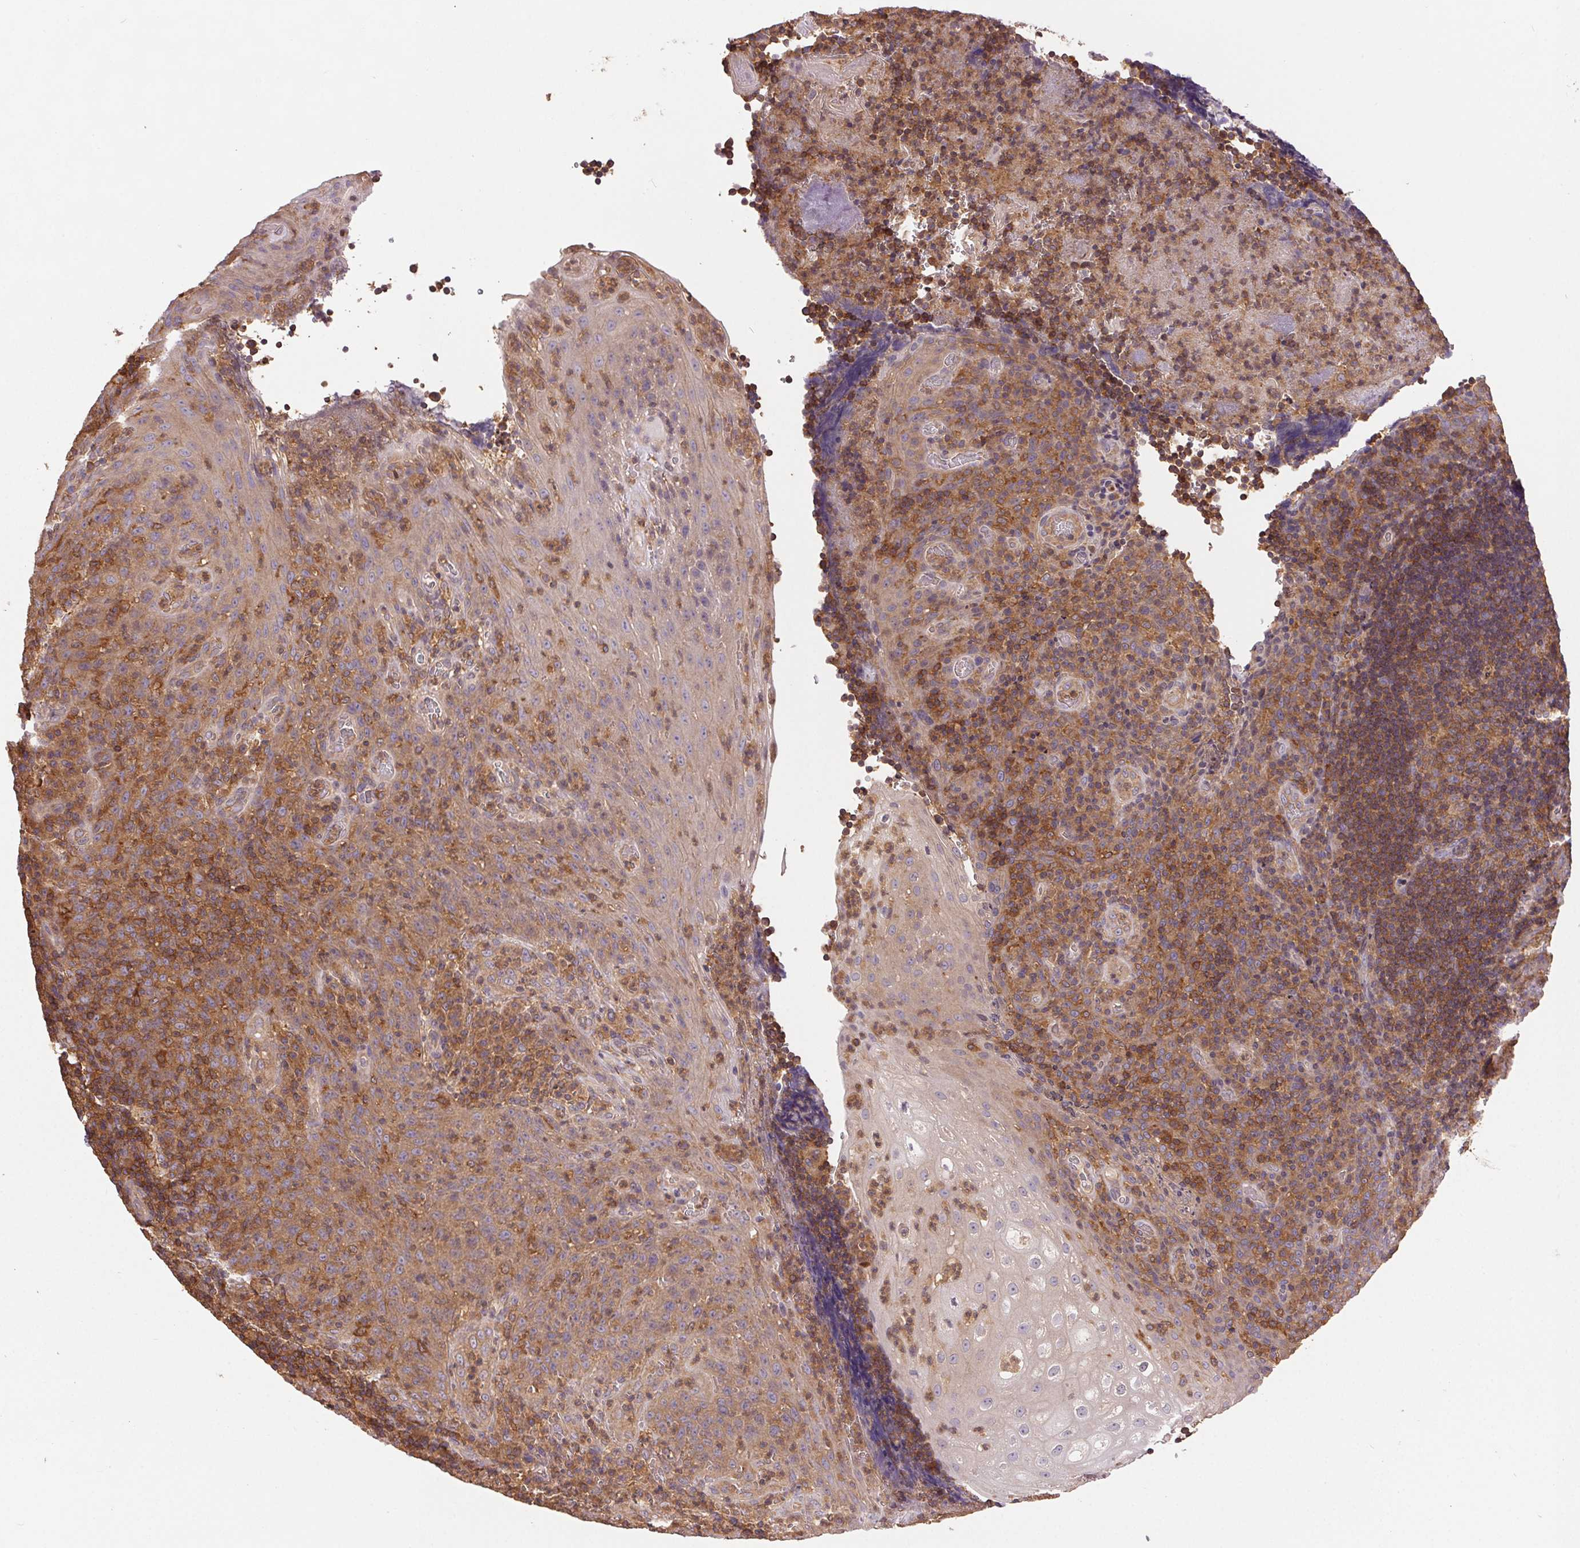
{"staining": {"intensity": "moderate", "quantity": ">75%", "location": "cytoplasmic/membranous"}, "tissue": "tonsil", "cell_type": "Germinal center cells", "image_type": "normal", "snomed": [{"axis": "morphology", "description": "Normal tissue, NOS"}, {"axis": "topography", "description": "Tonsil"}], "caption": "Tonsil stained with immunohistochemistry exhibits moderate cytoplasmic/membranous positivity in about >75% of germinal center cells.", "gene": "GDI1", "patient": {"sex": "male", "age": 17}}